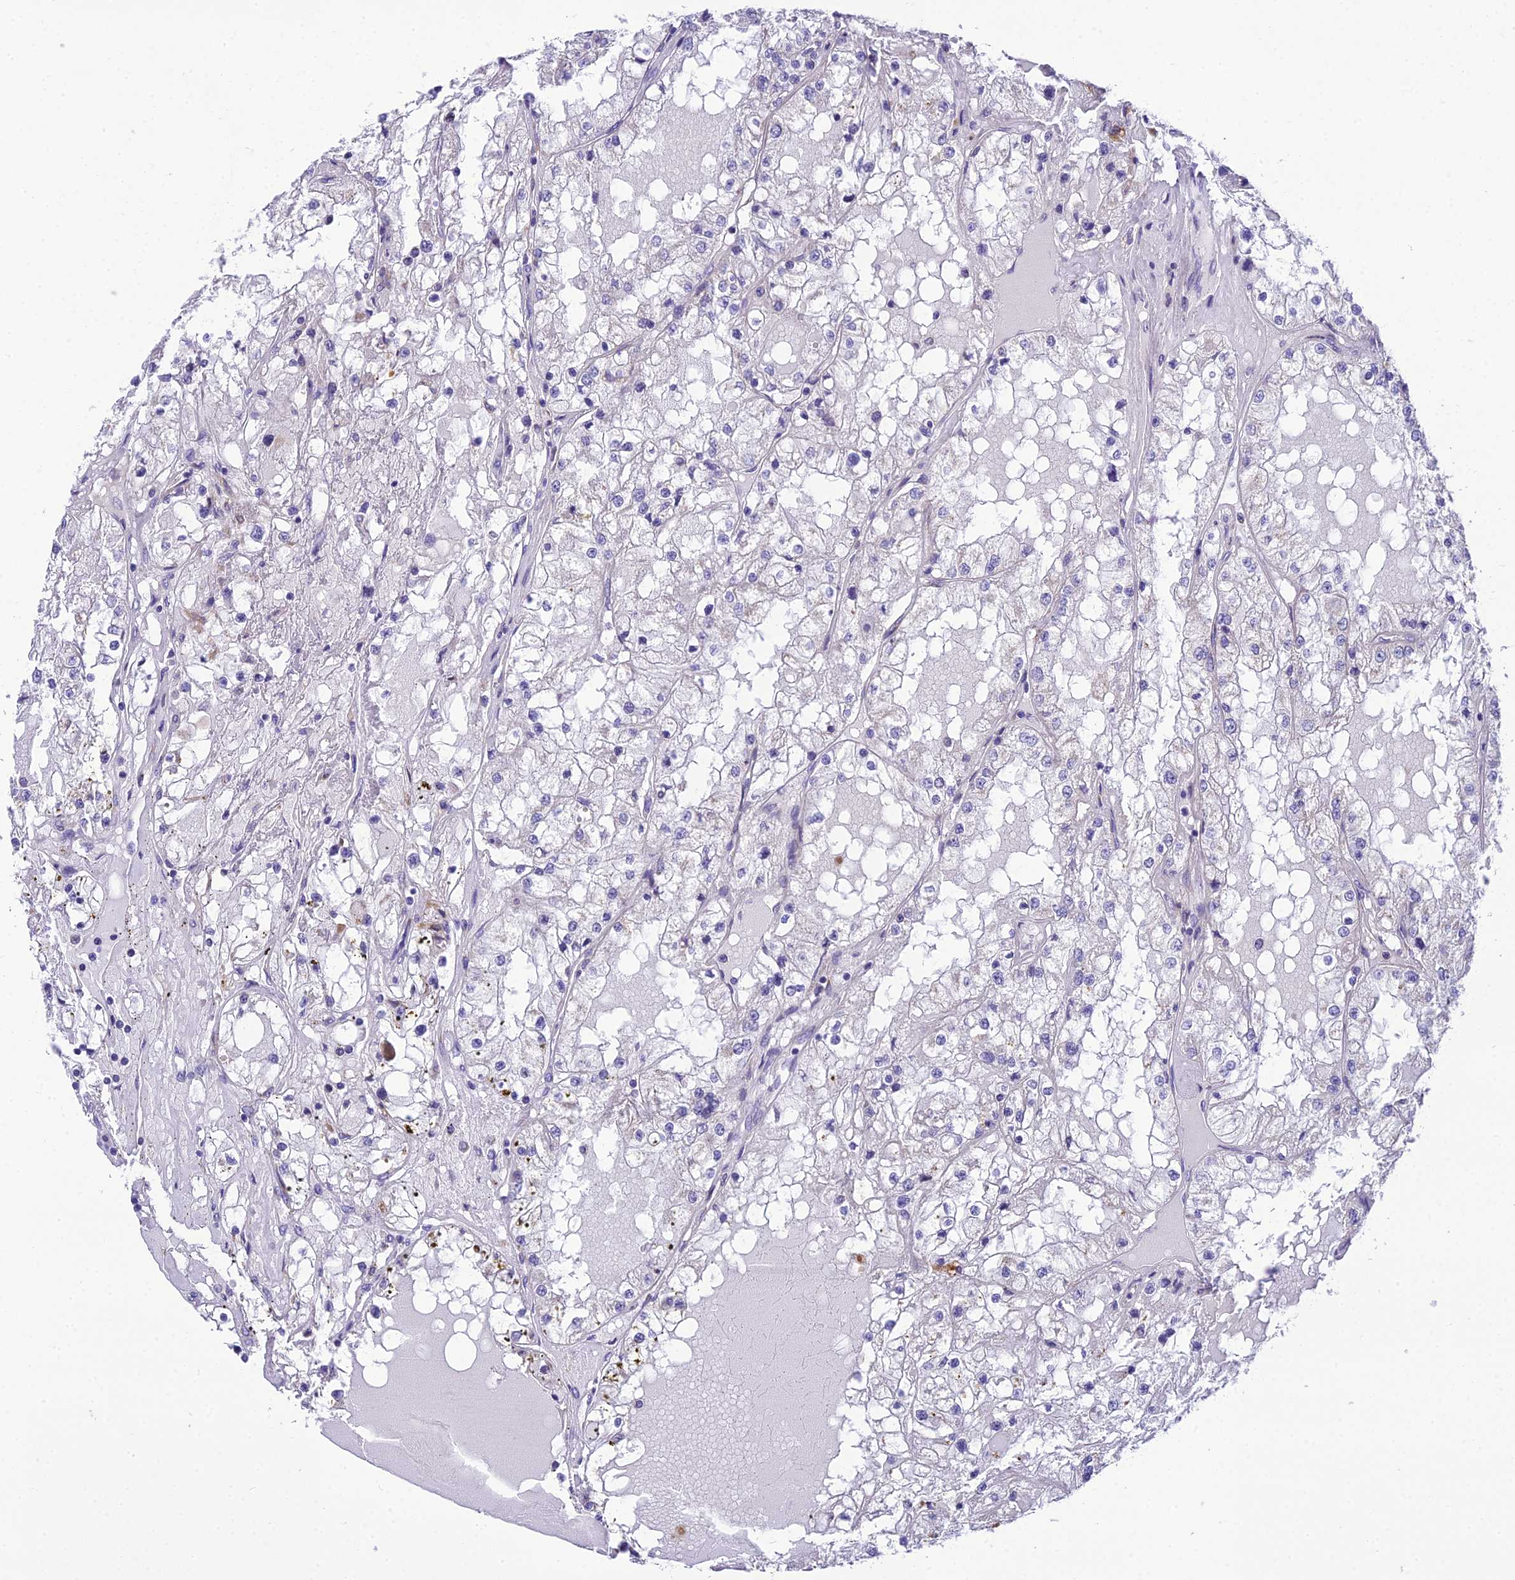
{"staining": {"intensity": "negative", "quantity": "none", "location": "none"}, "tissue": "renal cancer", "cell_type": "Tumor cells", "image_type": "cancer", "snomed": [{"axis": "morphology", "description": "Adenocarcinoma, NOS"}, {"axis": "topography", "description": "Kidney"}], "caption": "High magnification brightfield microscopy of renal cancer stained with DAB (3,3'-diaminobenzidine) (brown) and counterstained with hematoxylin (blue): tumor cells show no significant positivity.", "gene": "MIIP", "patient": {"sex": "male", "age": 68}}